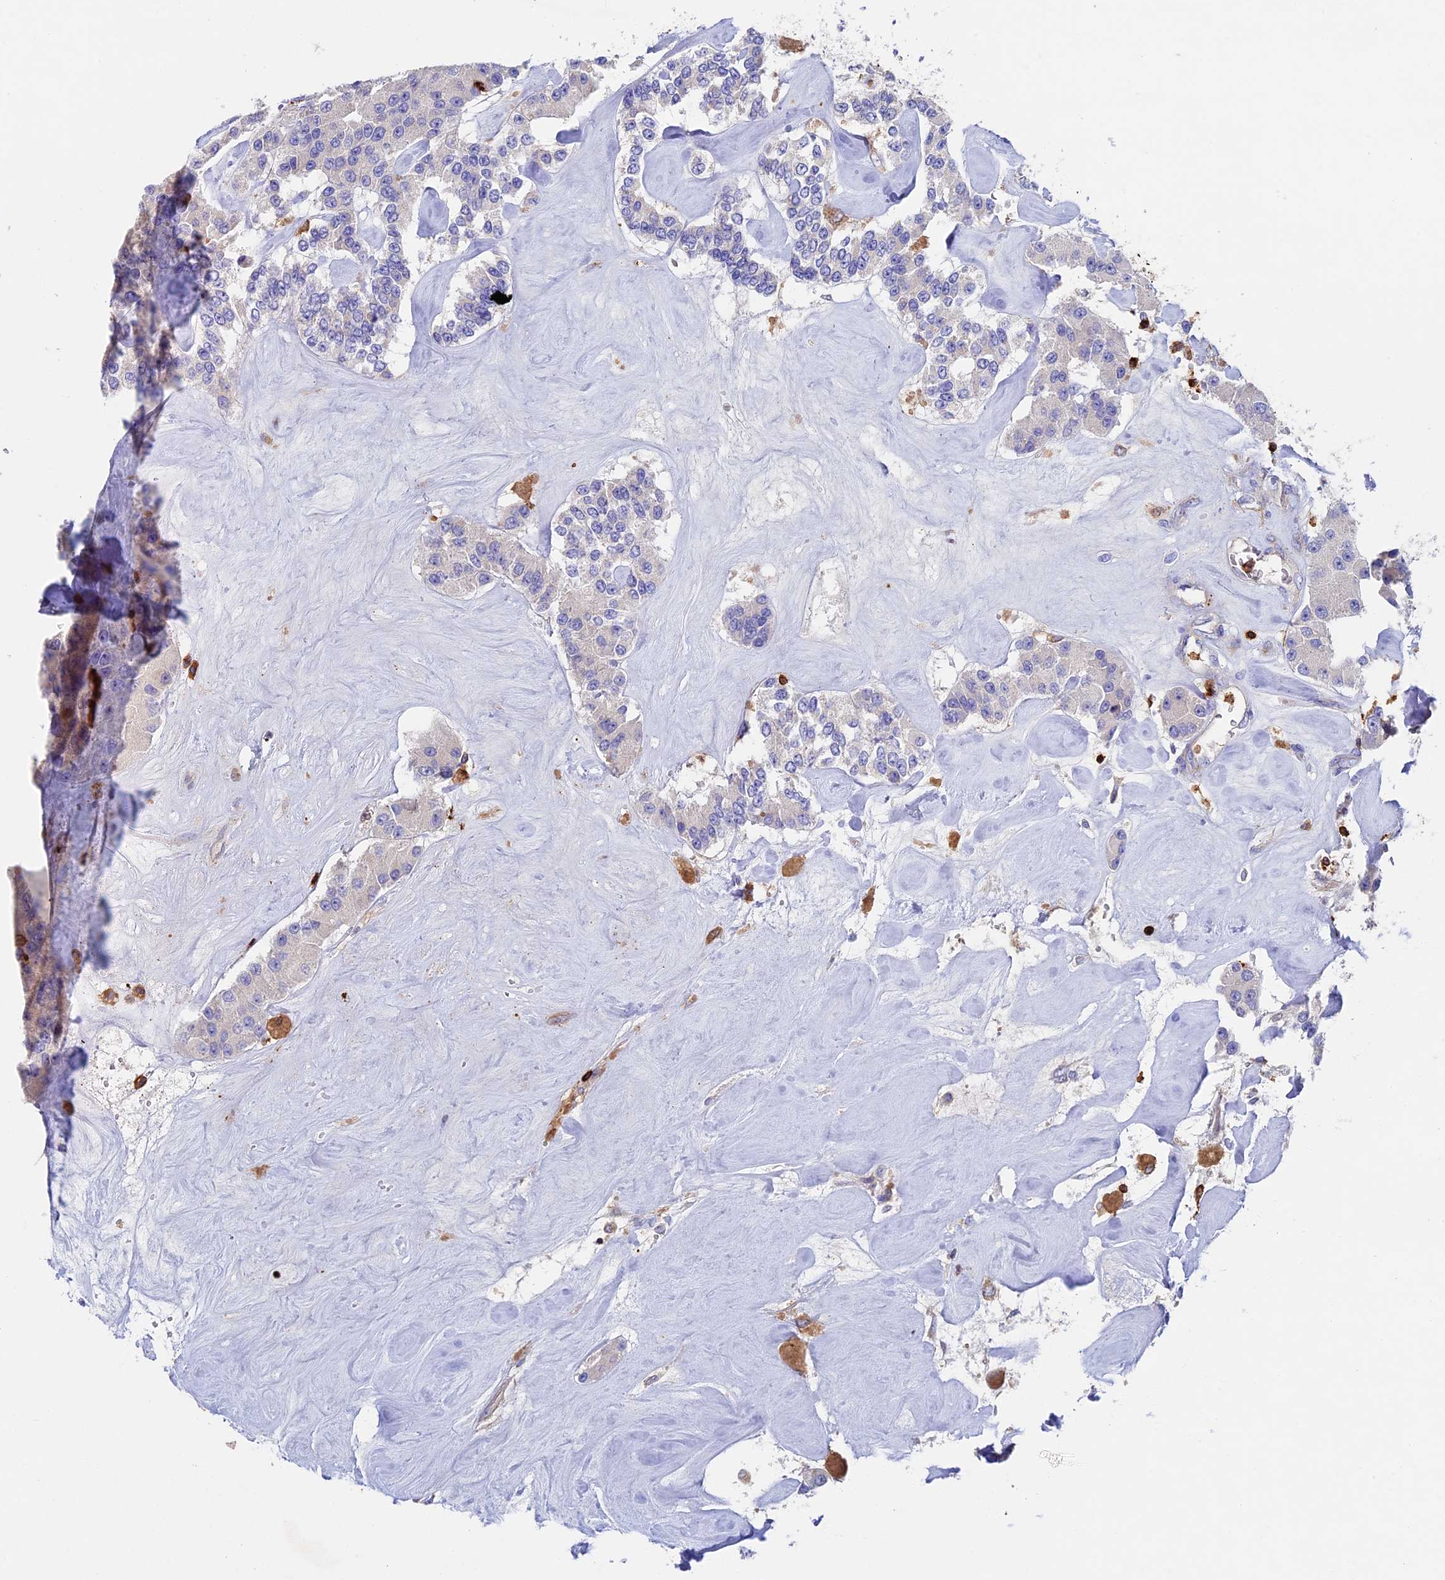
{"staining": {"intensity": "negative", "quantity": "none", "location": "none"}, "tissue": "carcinoid", "cell_type": "Tumor cells", "image_type": "cancer", "snomed": [{"axis": "morphology", "description": "Carcinoid, malignant, NOS"}, {"axis": "topography", "description": "Pancreas"}], "caption": "IHC photomicrograph of carcinoid stained for a protein (brown), which displays no staining in tumor cells.", "gene": "ADAT1", "patient": {"sex": "male", "age": 41}}